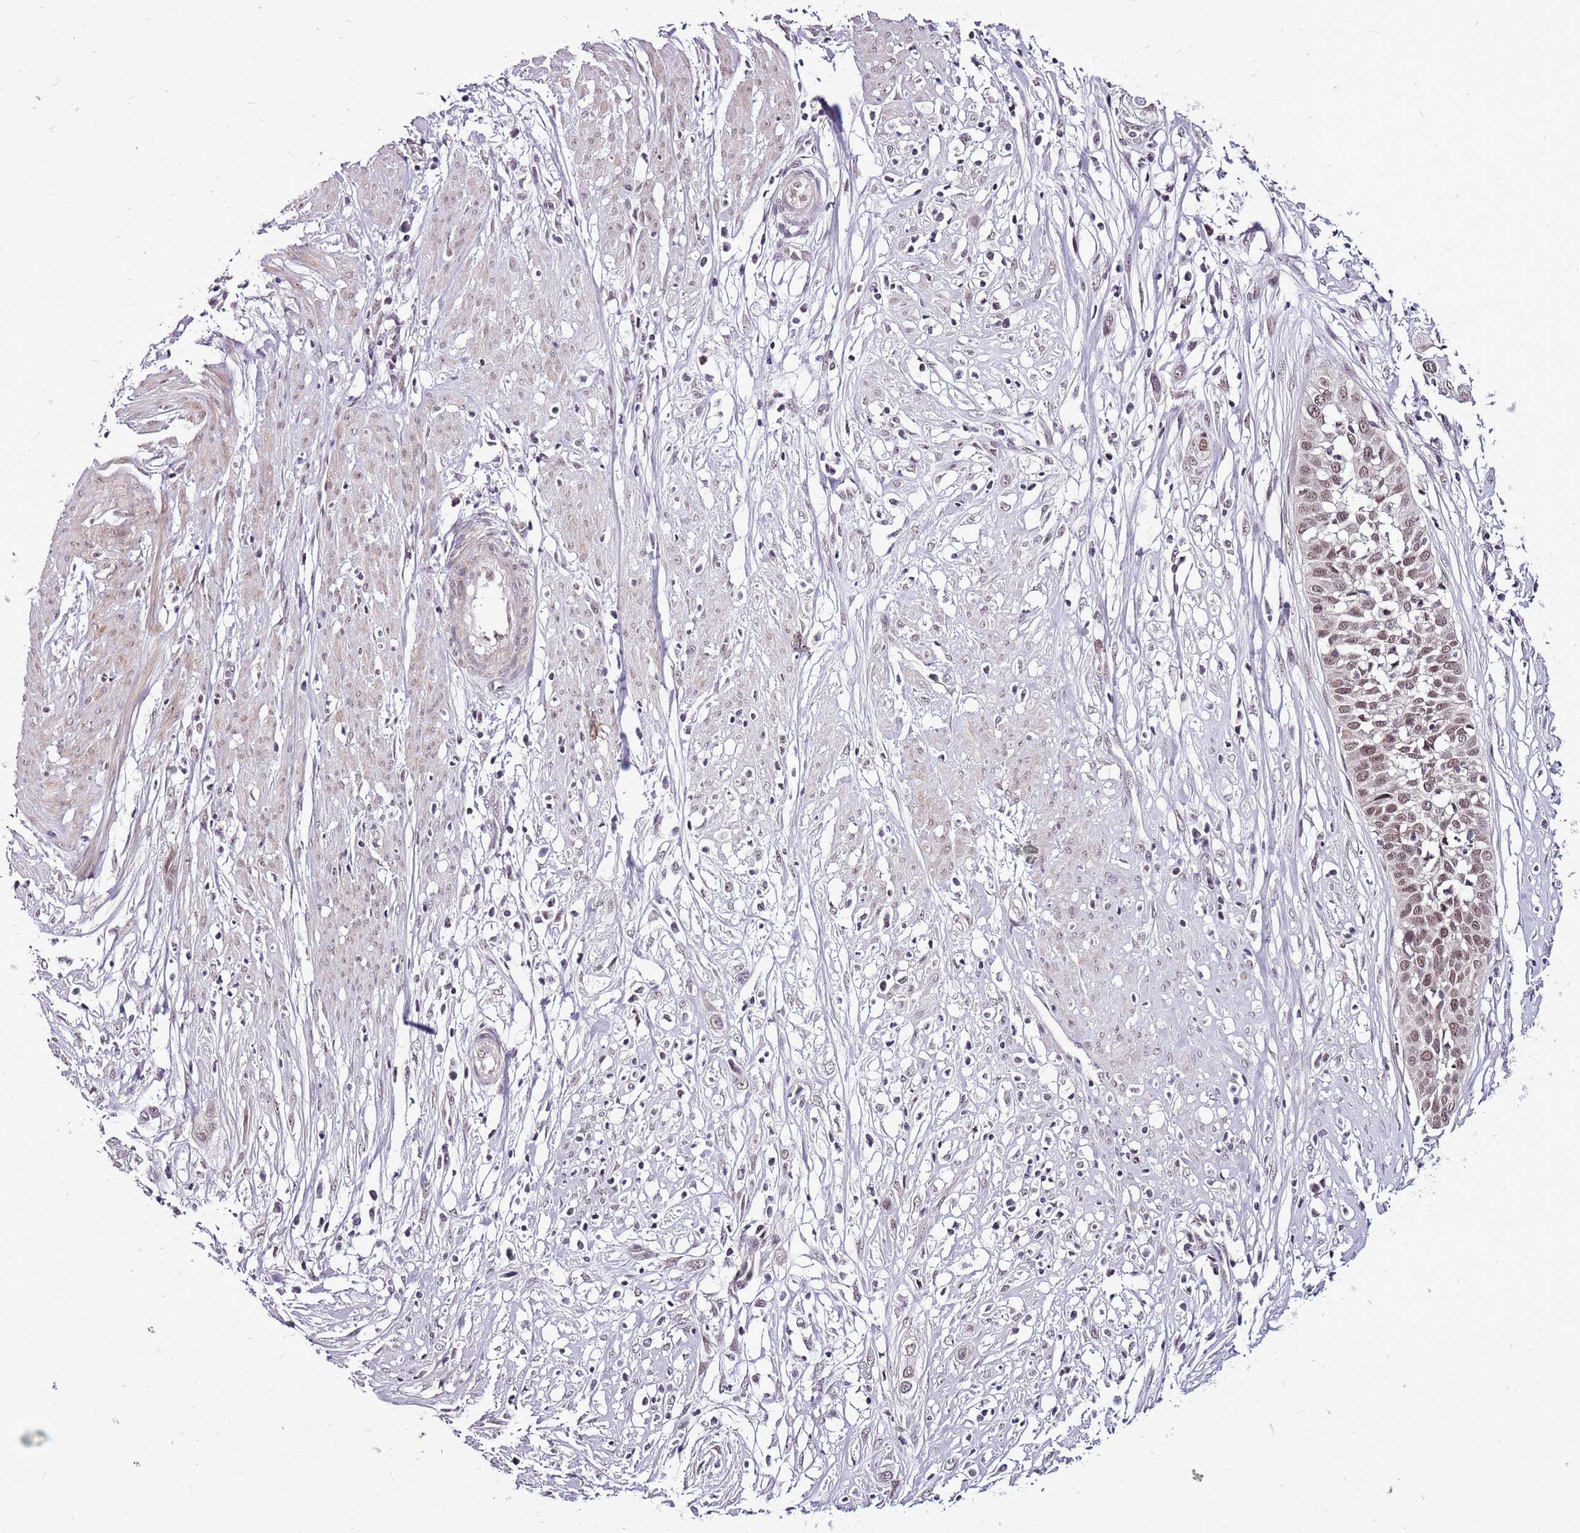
{"staining": {"intensity": "moderate", "quantity": ">75%", "location": "nuclear"}, "tissue": "cervical cancer", "cell_type": "Tumor cells", "image_type": "cancer", "snomed": [{"axis": "morphology", "description": "Squamous cell carcinoma, NOS"}, {"axis": "topography", "description": "Cervix"}], "caption": "The immunohistochemical stain highlights moderate nuclear expression in tumor cells of cervical cancer tissue. (brown staining indicates protein expression, while blue staining denotes nuclei).", "gene": "CCDC166", "patient": {"sex": "female", "age": 34}}